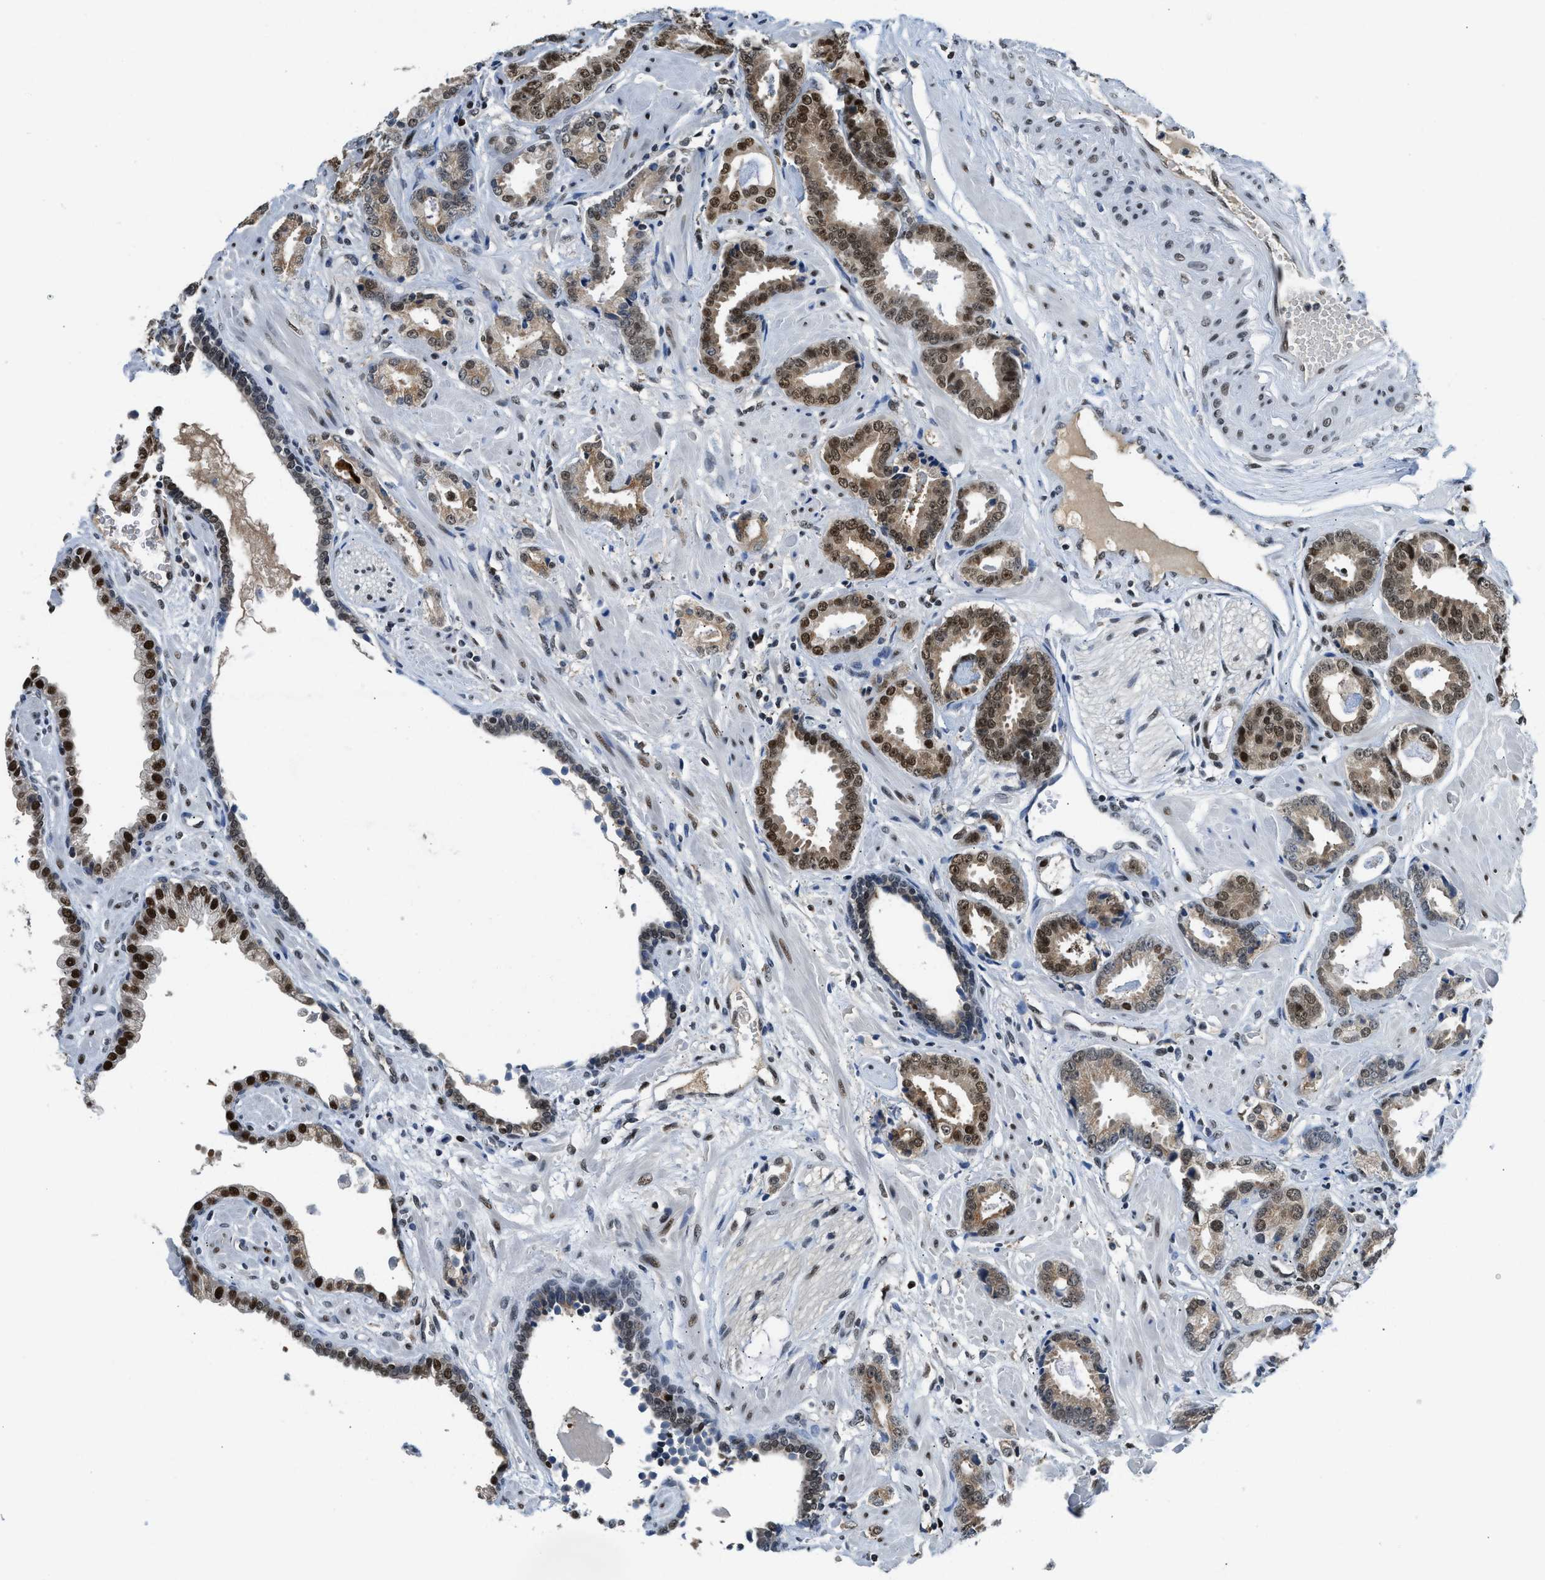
{"staining": {"intensity": "strong", "quantity": ">75%", "location": "cytoplasmic/membranous,nuclear"}, "tissue": "prostate cancer", "cell_type": "Tumor cells", "image_type": "cancer", "snomed": [{"axis": "morphology", "description": "Adenocarcinoma, Low grade"}, {"axis": "topography", "description": "Prostate"}], "caption": "There is high levels of strong cytoplasmic/membranous and nuclear staining in tumor cells of prostate cancer (adenocarcinoma (low-grade)), as demonstrated by immunohistochemical staining (brown color).", "gene": "ALX1", "patient": {"sex": "male", "age": 65}}